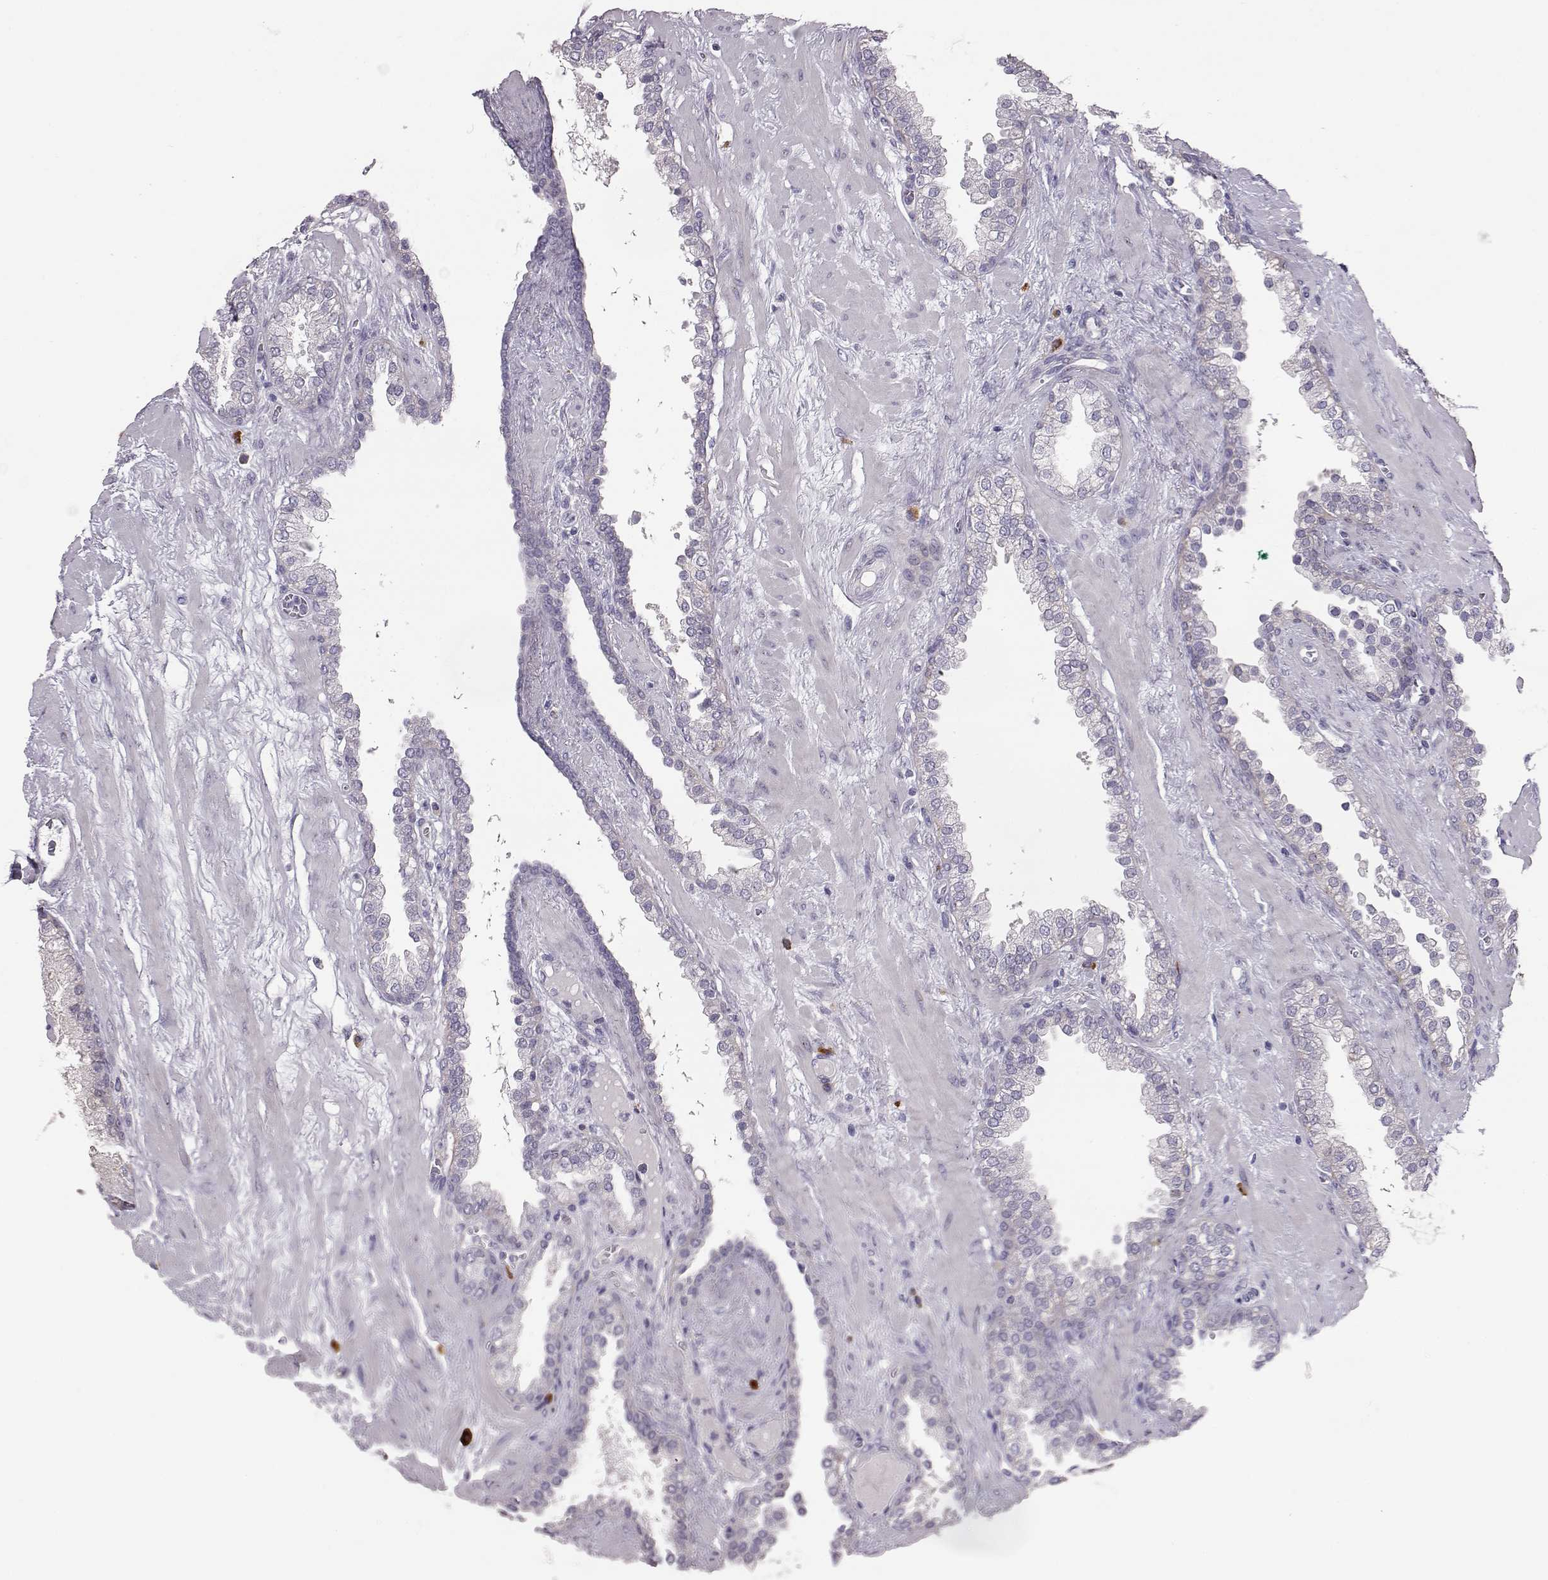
{"staining": {"intensity": "negative", "quantity": "none", "location": "none"}, "tissue": "prostate cancer", "cell_type": "Tumor cells", "image_type": "cancer", "snomed": [{"axis": "morphology", "description": "Adenocarcinoma, Low grade"}, {"axis": "topography", "description": "Prostate"}], "caption": "Immunohistochemical staining of human adenocarcinoma (low-grade) (prostate) displays no significant staining in tumor cells.", "gene": "ADGRG5", "patient": {"sex": "male", "age": 62}}